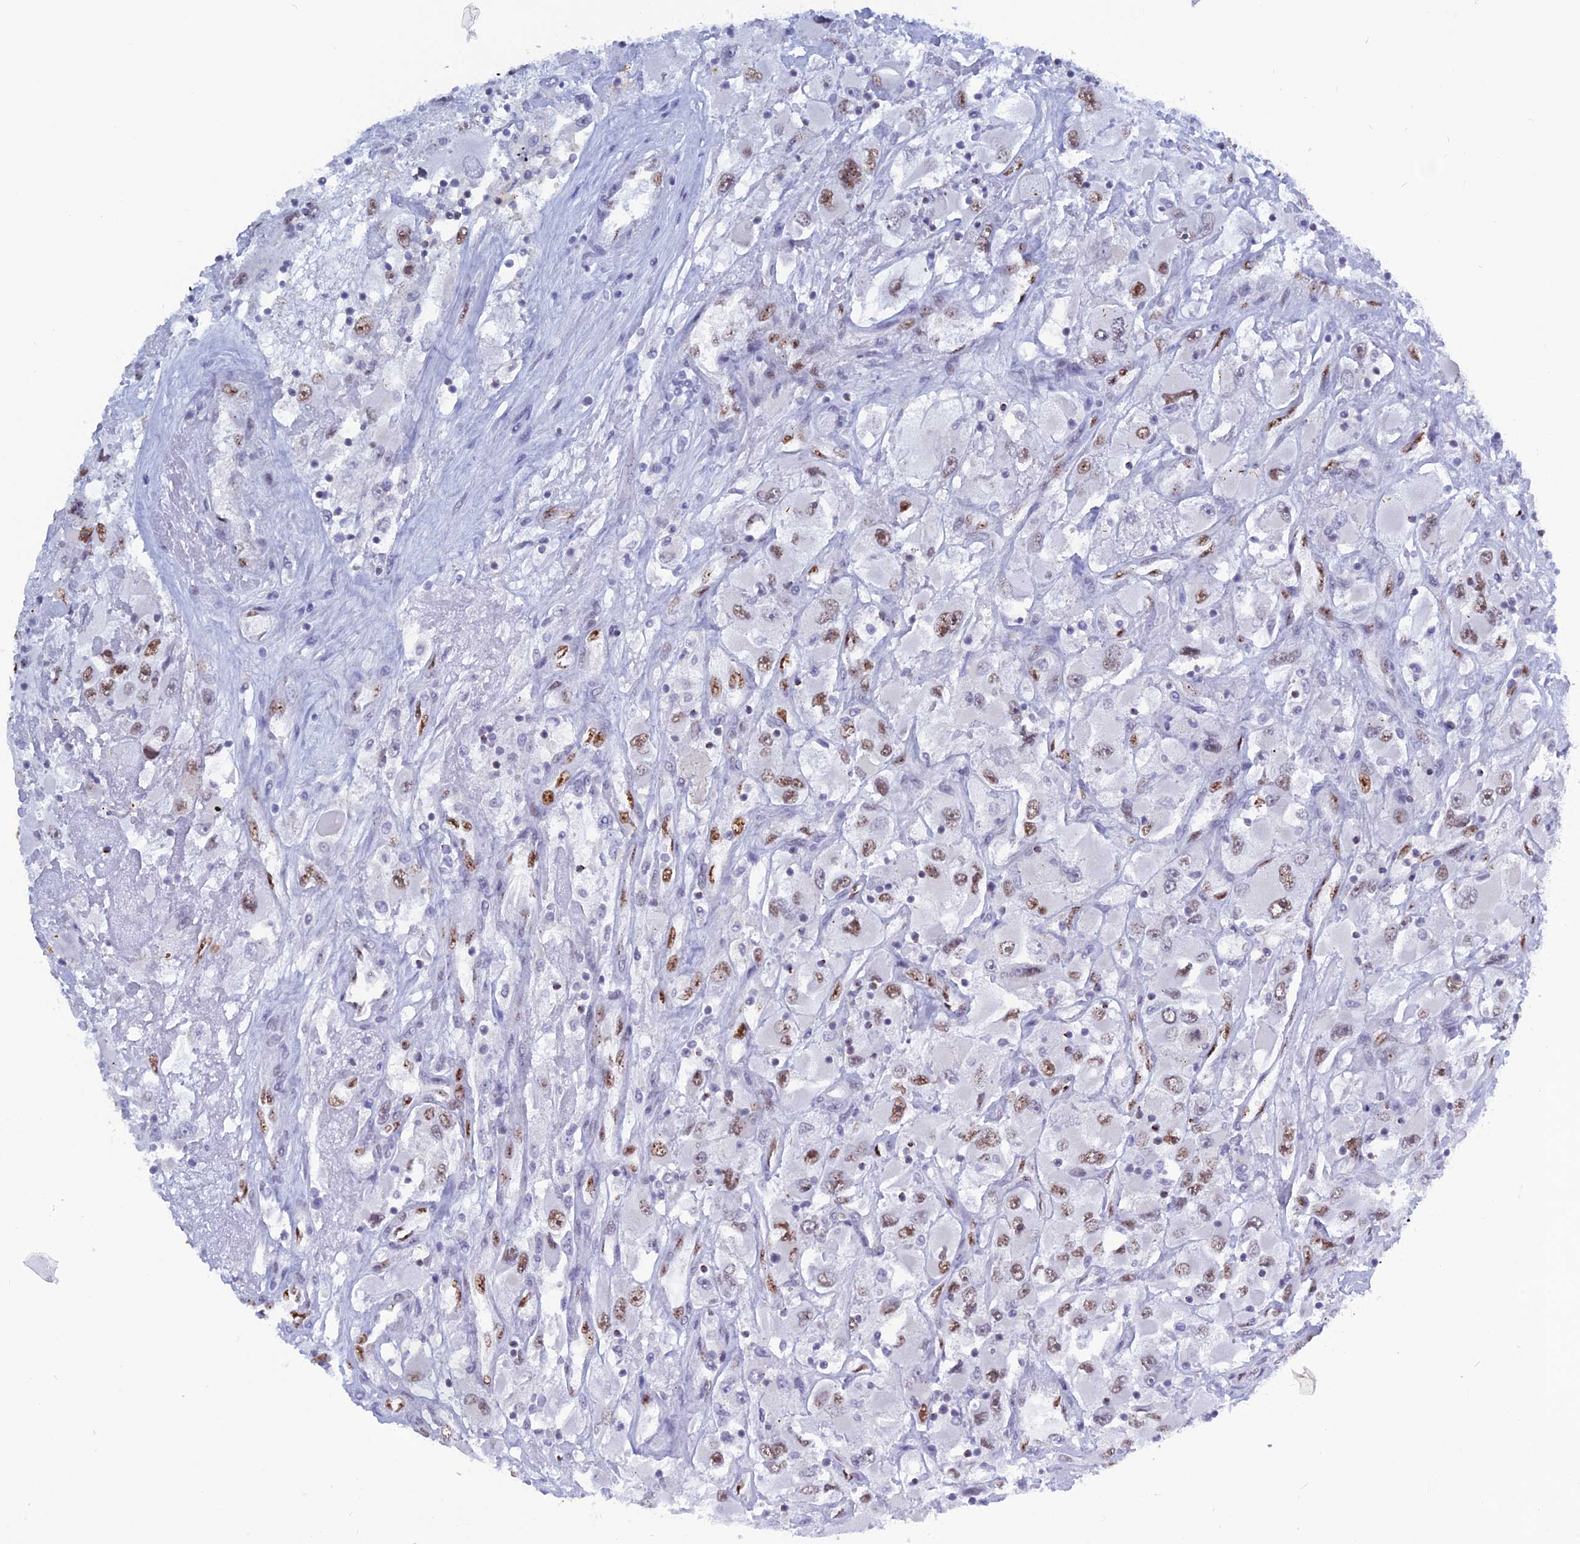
{"staining": {"intensity": "moderate", "quantity": "25%-75%", "location": "nuclear"}, "tissue": "renal cancer", "cell_type": "Tumor cells", "image_type": "cancer", "snomed": [{"axis": "morphology", "description": "Adenocarcinoma, NOS"}, {"axis": "topography", "description": "Kidney"}], "caption": "Tumor cells demonstrate moderate nuclear expression in about 25%-75% of cells in renal adenocarcinoma. Immunohistochemistry stains the protein of interest in brown and the nuclei are stained blue.", "gene": "NOL4L", "patient": {"sex": "female", "age": 52}}